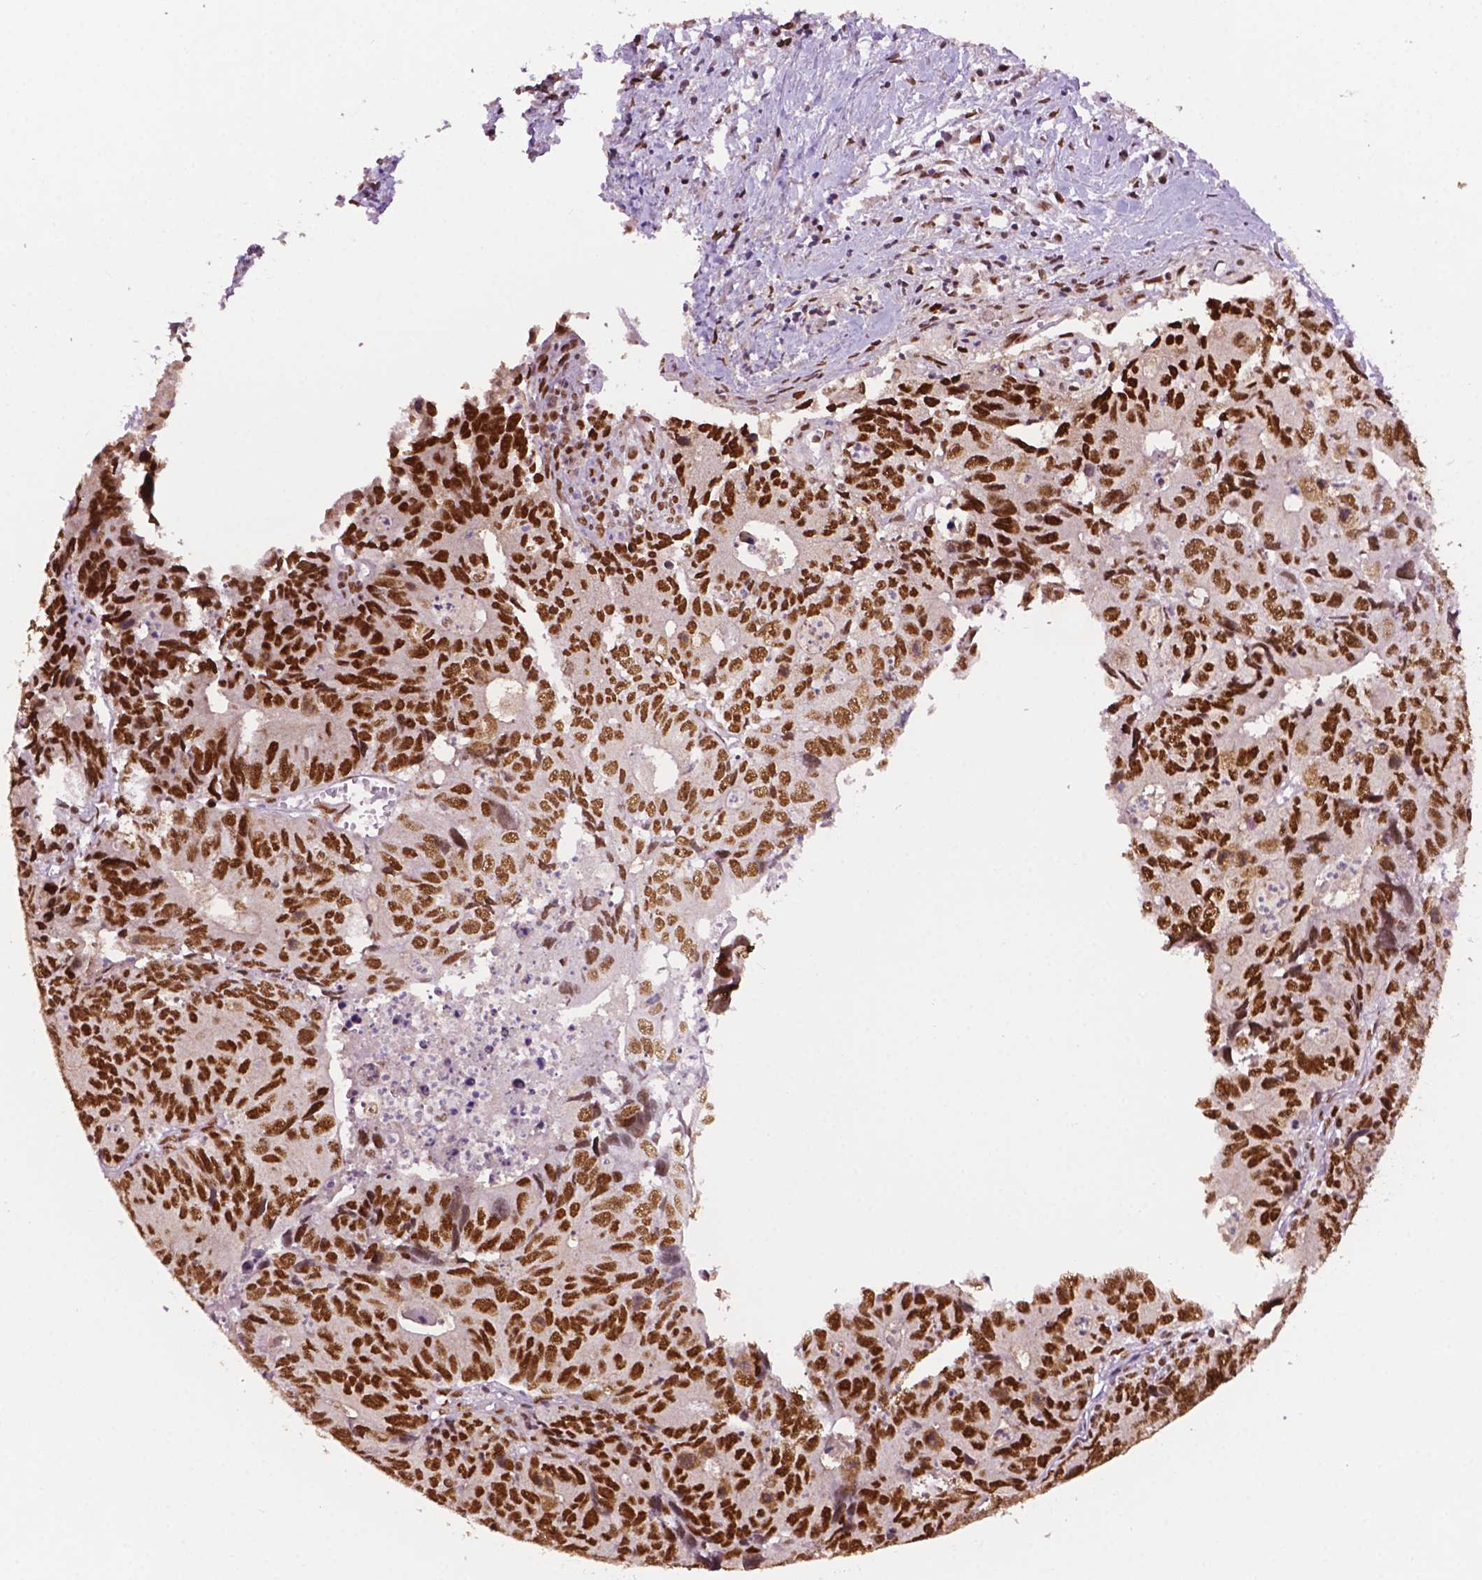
{"staining": {"intensity": "moderate", "quantity": "25%-75%", "location": "nuclear"}, "tissue": "liver cancer", "cell_type": "Tumor cells", "image_type": "cancer", "snomed": [{"axis": "morphology", "description": "Cholangiocarcinoma"}, {"axis": "topography", "description": "Liver"}], "caption": "Human liver cancer (cholangiocarcinoma) stained for a protein (brown) exhibits moderate nuclear positive positivity in about 25%-75% of tumor cells.", "gene": "MLH1", "patient": {"sex": "male", "age": 65}}